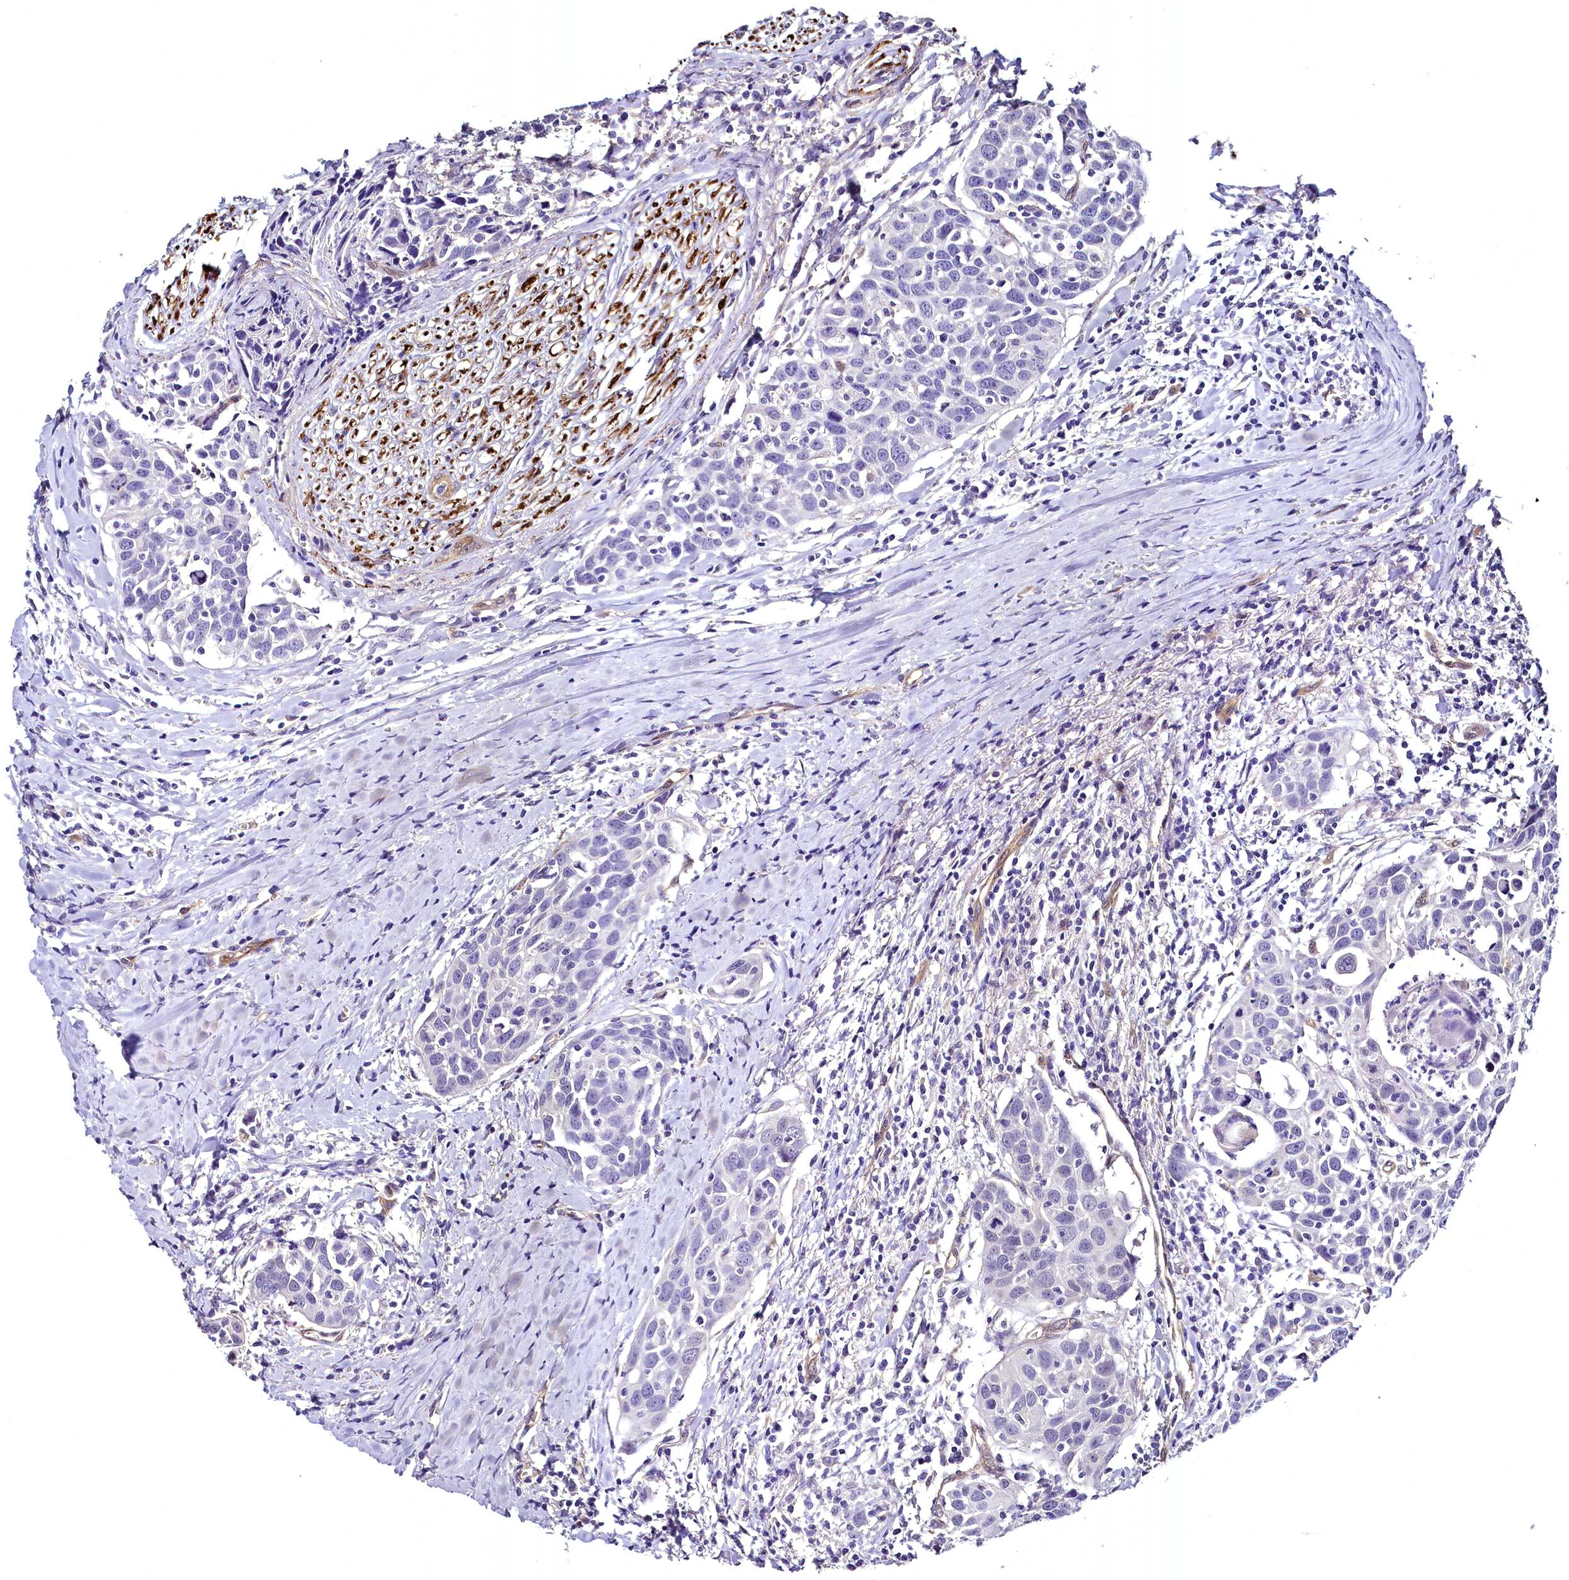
{"staining": {"intensity": "negative", "quantity": "none", "location": "none"}, "tissue": "head and neck cancer", "cell_type": "Tumor cells", "image_type": "cancer", "snomed": [{"axis": "morphology", "description": "Squamous cell carcinoma, NOS"}, {"axis": "topography", "description": "Oral tissue"}, {"axis": "topography", "description": "Head-Neck"}], "caption": "Immunohistochemical staining of head and neck cancer reveals no significant positivity in tumor cells.", "gene": "STXBP1", "patient": {"sex": "female", "age": 50}}